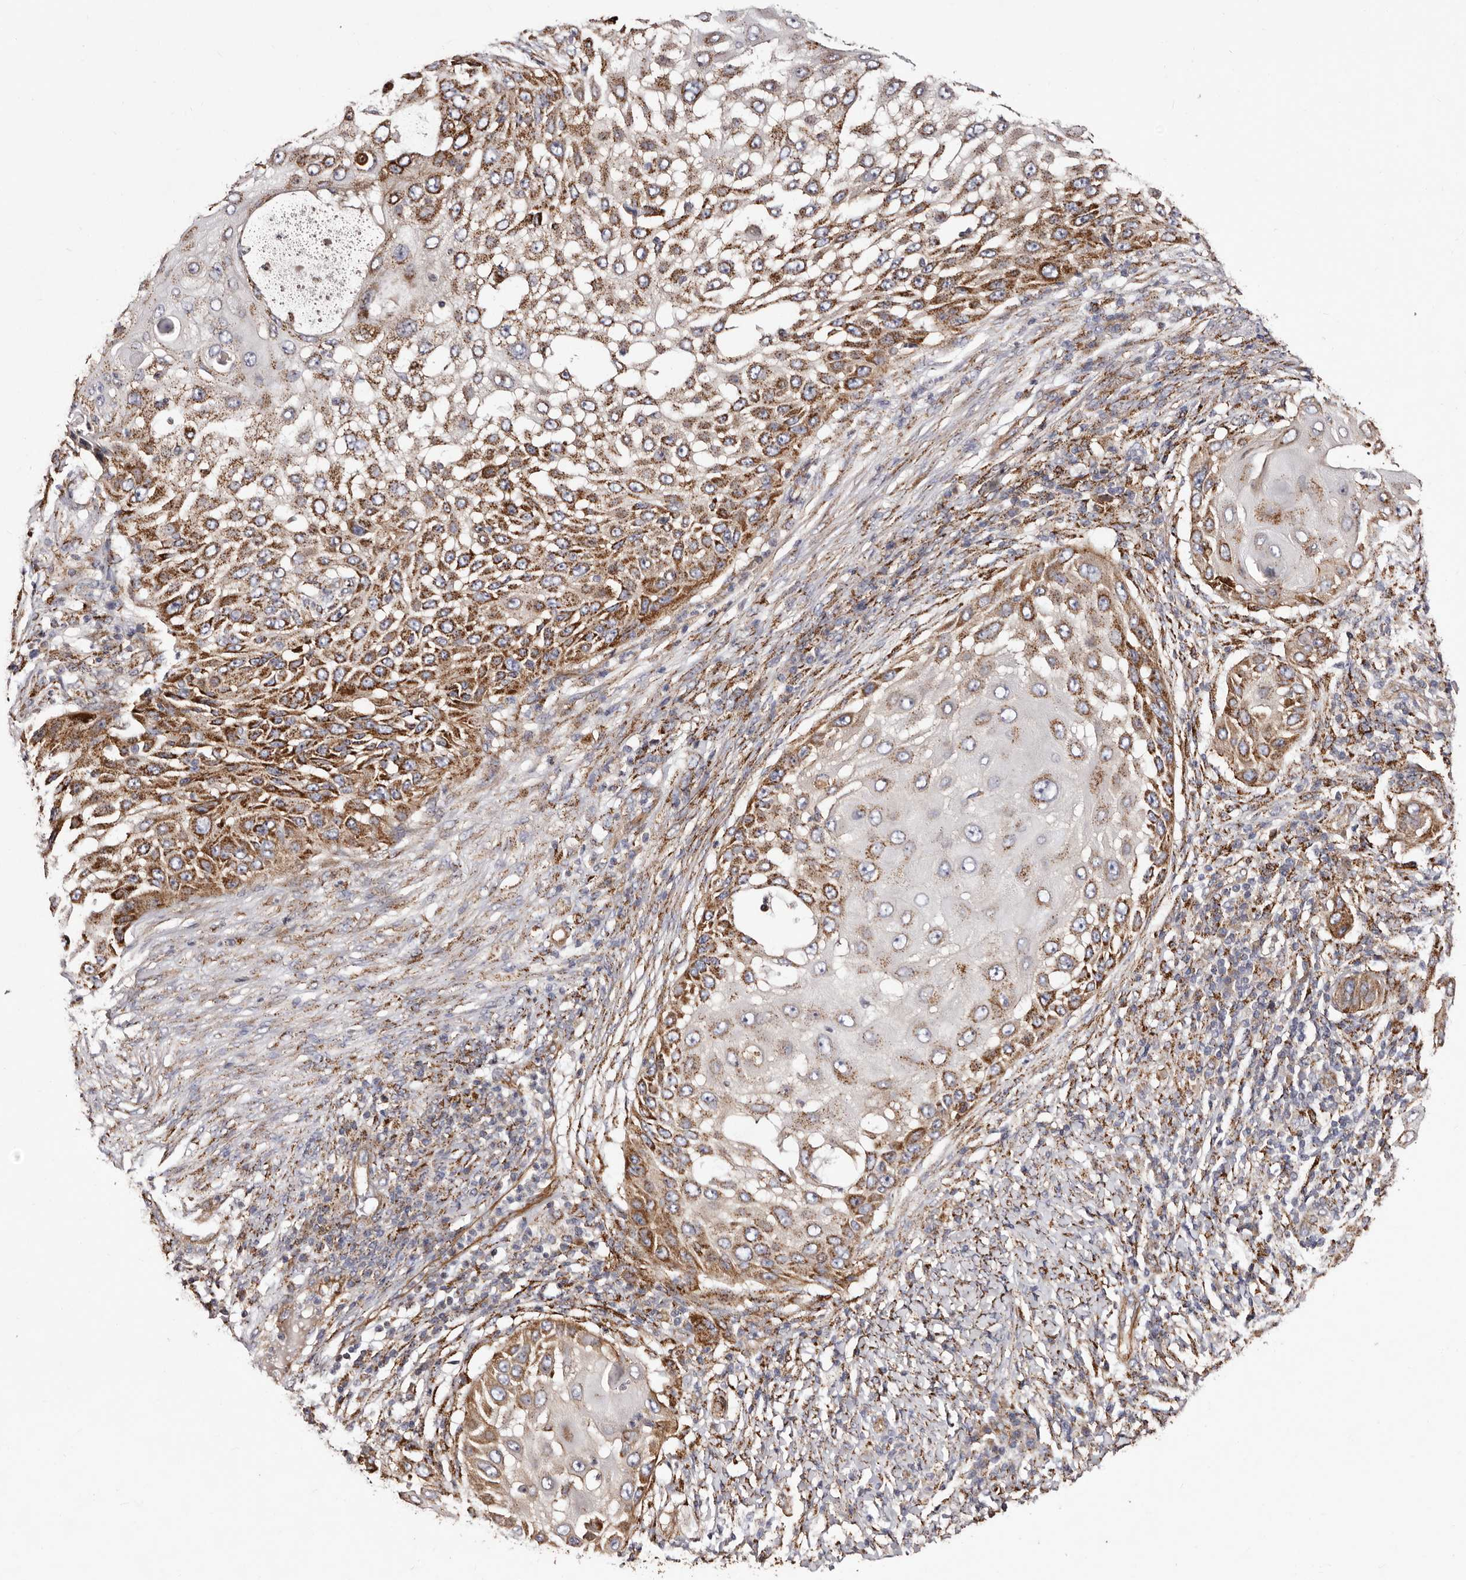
{"staining": {"intensity": "moderate", "quantity": ">75%", "location": "cytoplasmic/membranous"}, "tissue": "skin cancer", "cell_type": "Tumor cells", "image_type": "cancer", "snomed": [{"axis": "morphology", "description": "Squamous cell carcinoma, NOS"}, {"axis": "topography", "description": "Skin"}], "caption": "High-magnification brightfield microscopy of squamous cell carcinoma (skin) stained with DAB (3,3'-diaminobenzidine) (brown) and counterstained with hematoxylin (blue). tumor cells exhibit moderate cytoplasmic/membranous expression is present in approximately>75% of cells.", "gene": "LUZP1", "patient": {"sex": "female", "age": 44}}